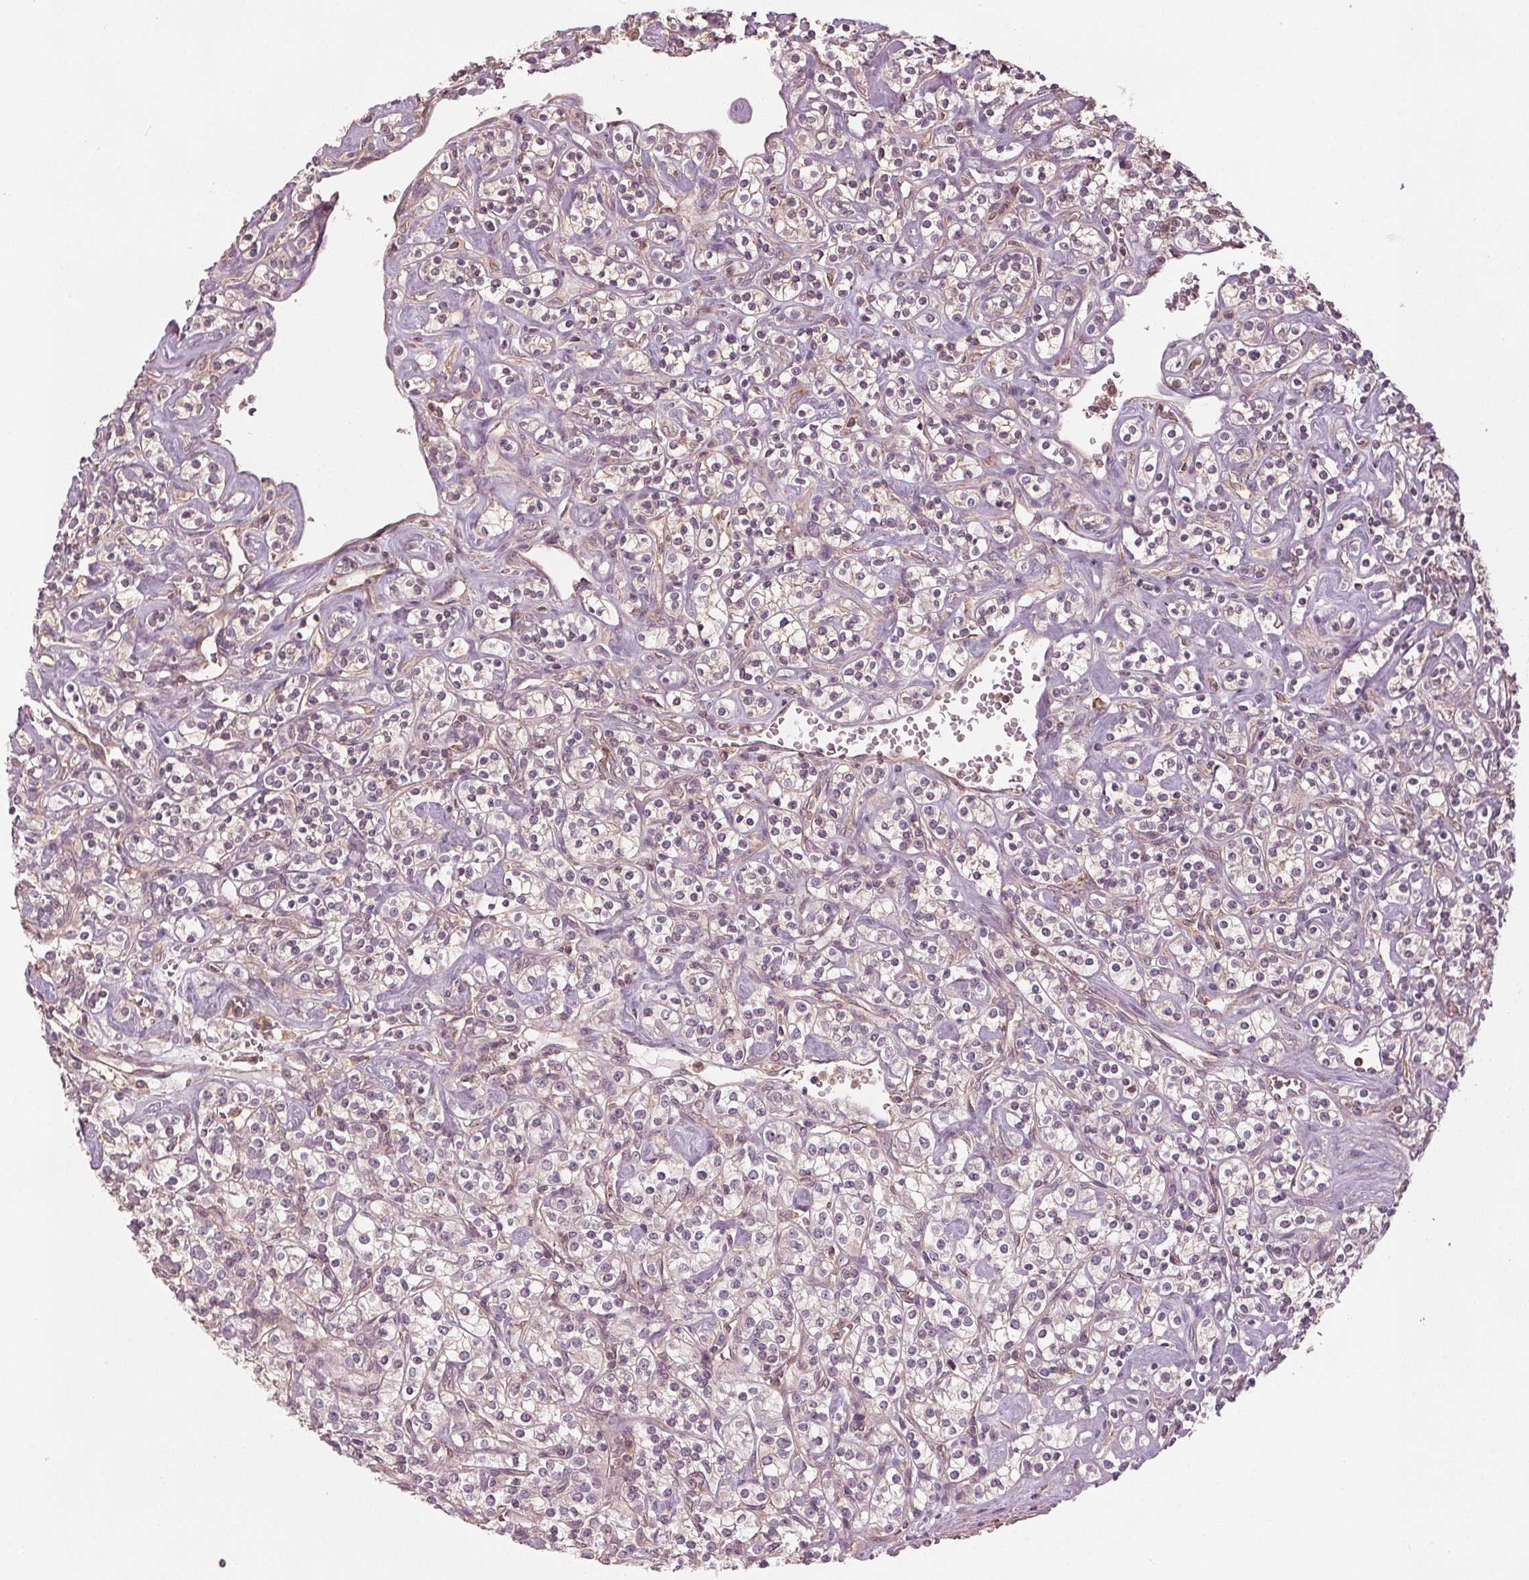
{"staining": {"intensity": "weak", "quantity": "<25%", "location": "cytoplasmic/membranous"}, "tissue": "renal cancer", "cell_type": "Tumor cells", "image_type": "cancer", "snomed": [{"axis": "morphology", "description": "Adenocarcinoma, NOS"}, {"axis": "topography", "description": "Kidney"}], "caption": "A photomicrograph of renal adenocarcinoma stained for a protein demonstrates no brown staining in tumor cells.", "gene": "GNB2", "patient": {"sex": "male", "age": 77}}